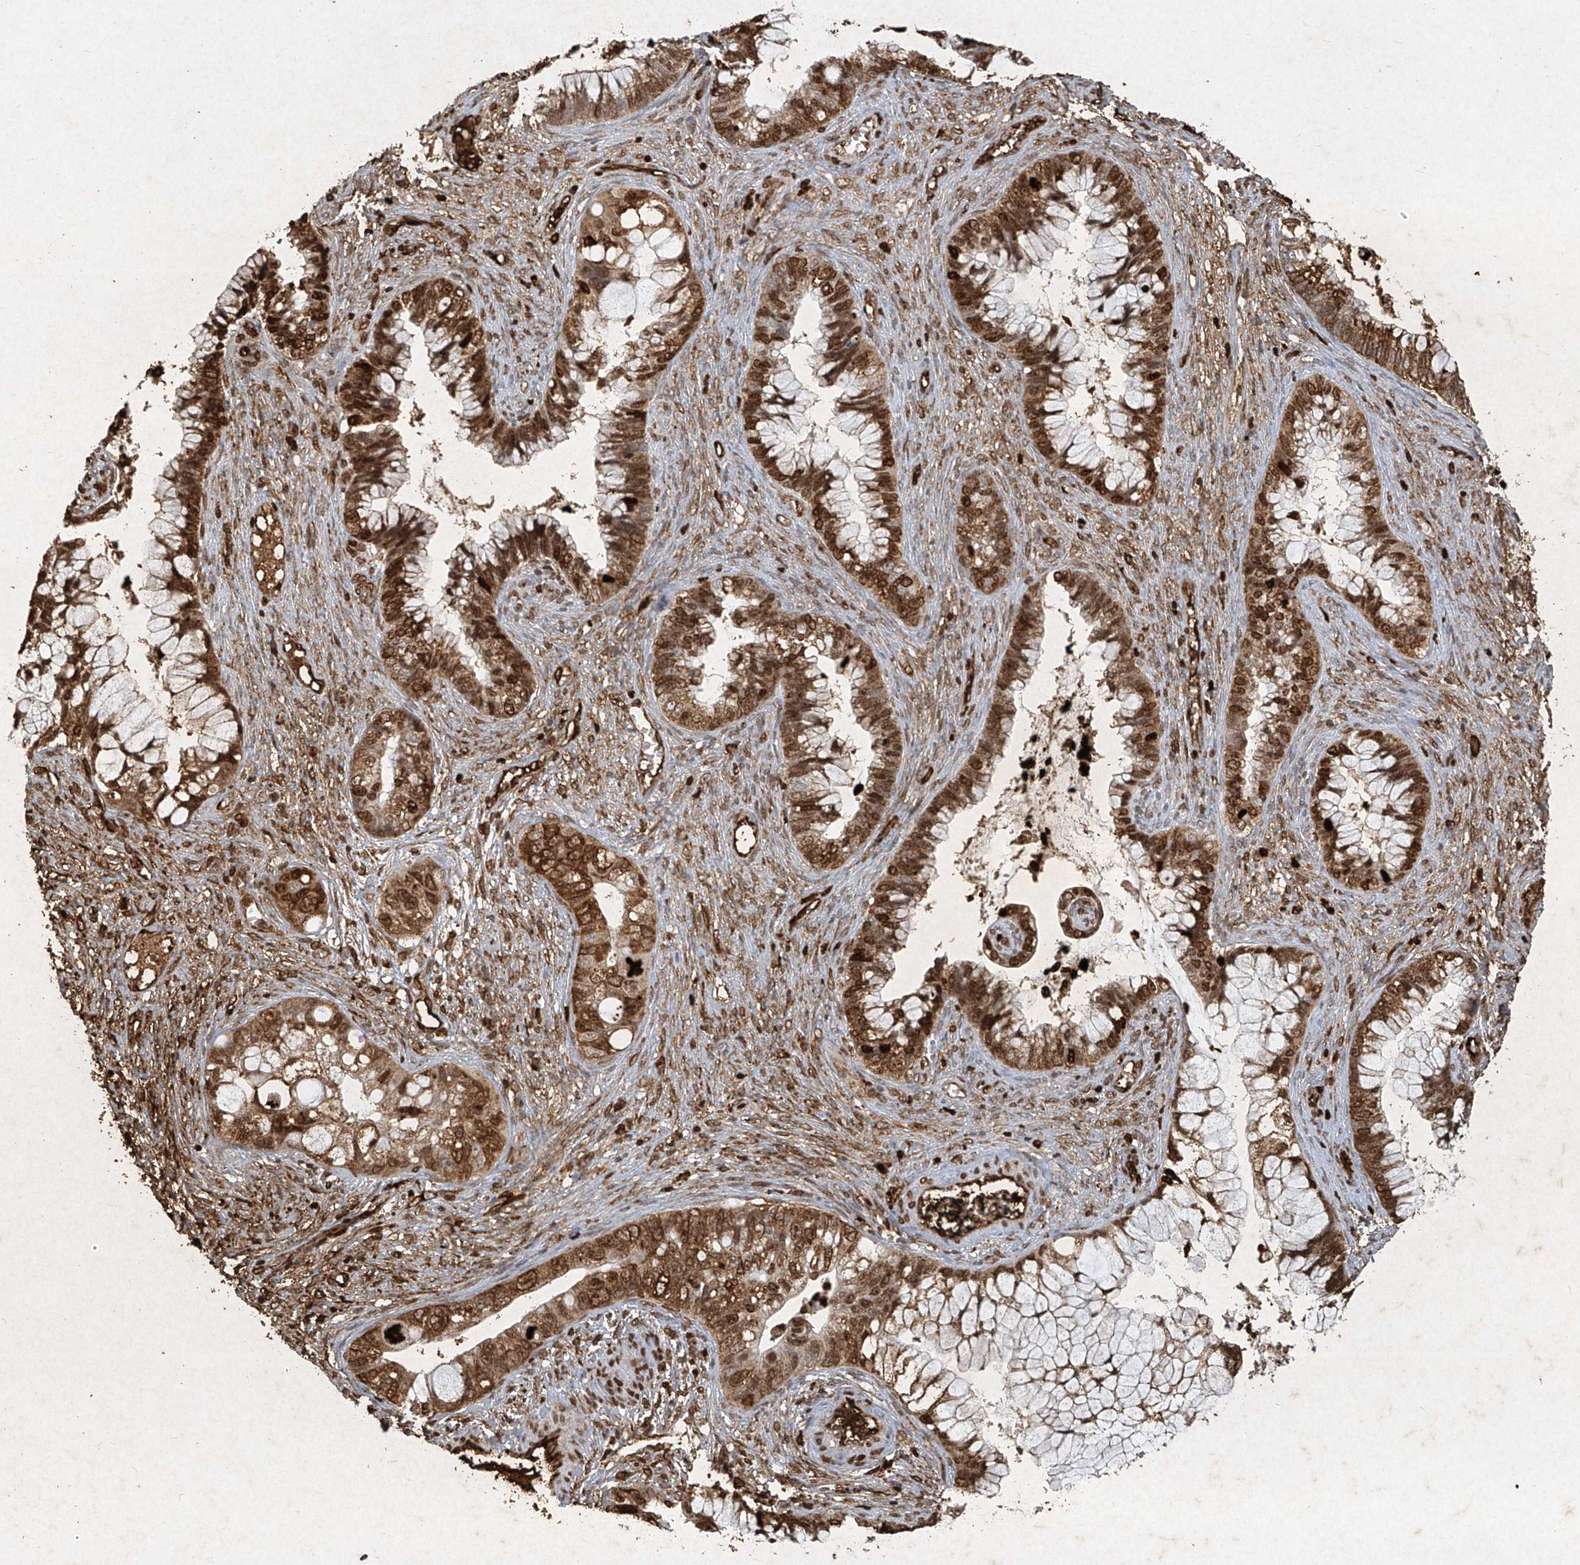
{"staining": {"intensity": "moderate", "quantity": ">75%", "location": "cytoplasmic/membranous,nuclear"}, "tissue": "cervical cancer", "cell_type": "Tumor cells", "image_type": "cancer", "snomed": [{"axis": "morphology", "description": "Adenocarcinoma, NOS"}, {"axis": "topography", "description": "Cervix"}], "caption": "A medium amount of moderate cytoplasmic/membranous and nuclear expression is seen in approximately >75% of tumor cells in cervical cancer tissue. The protein is stained brown, and the nuclei are stained in blue (DAB (3,3'-diaminobenzidine) IHC with brightfield microscopy, high magnification).", "gene": "ATRIP", "patient": {"sex": "female", "age": 44}}